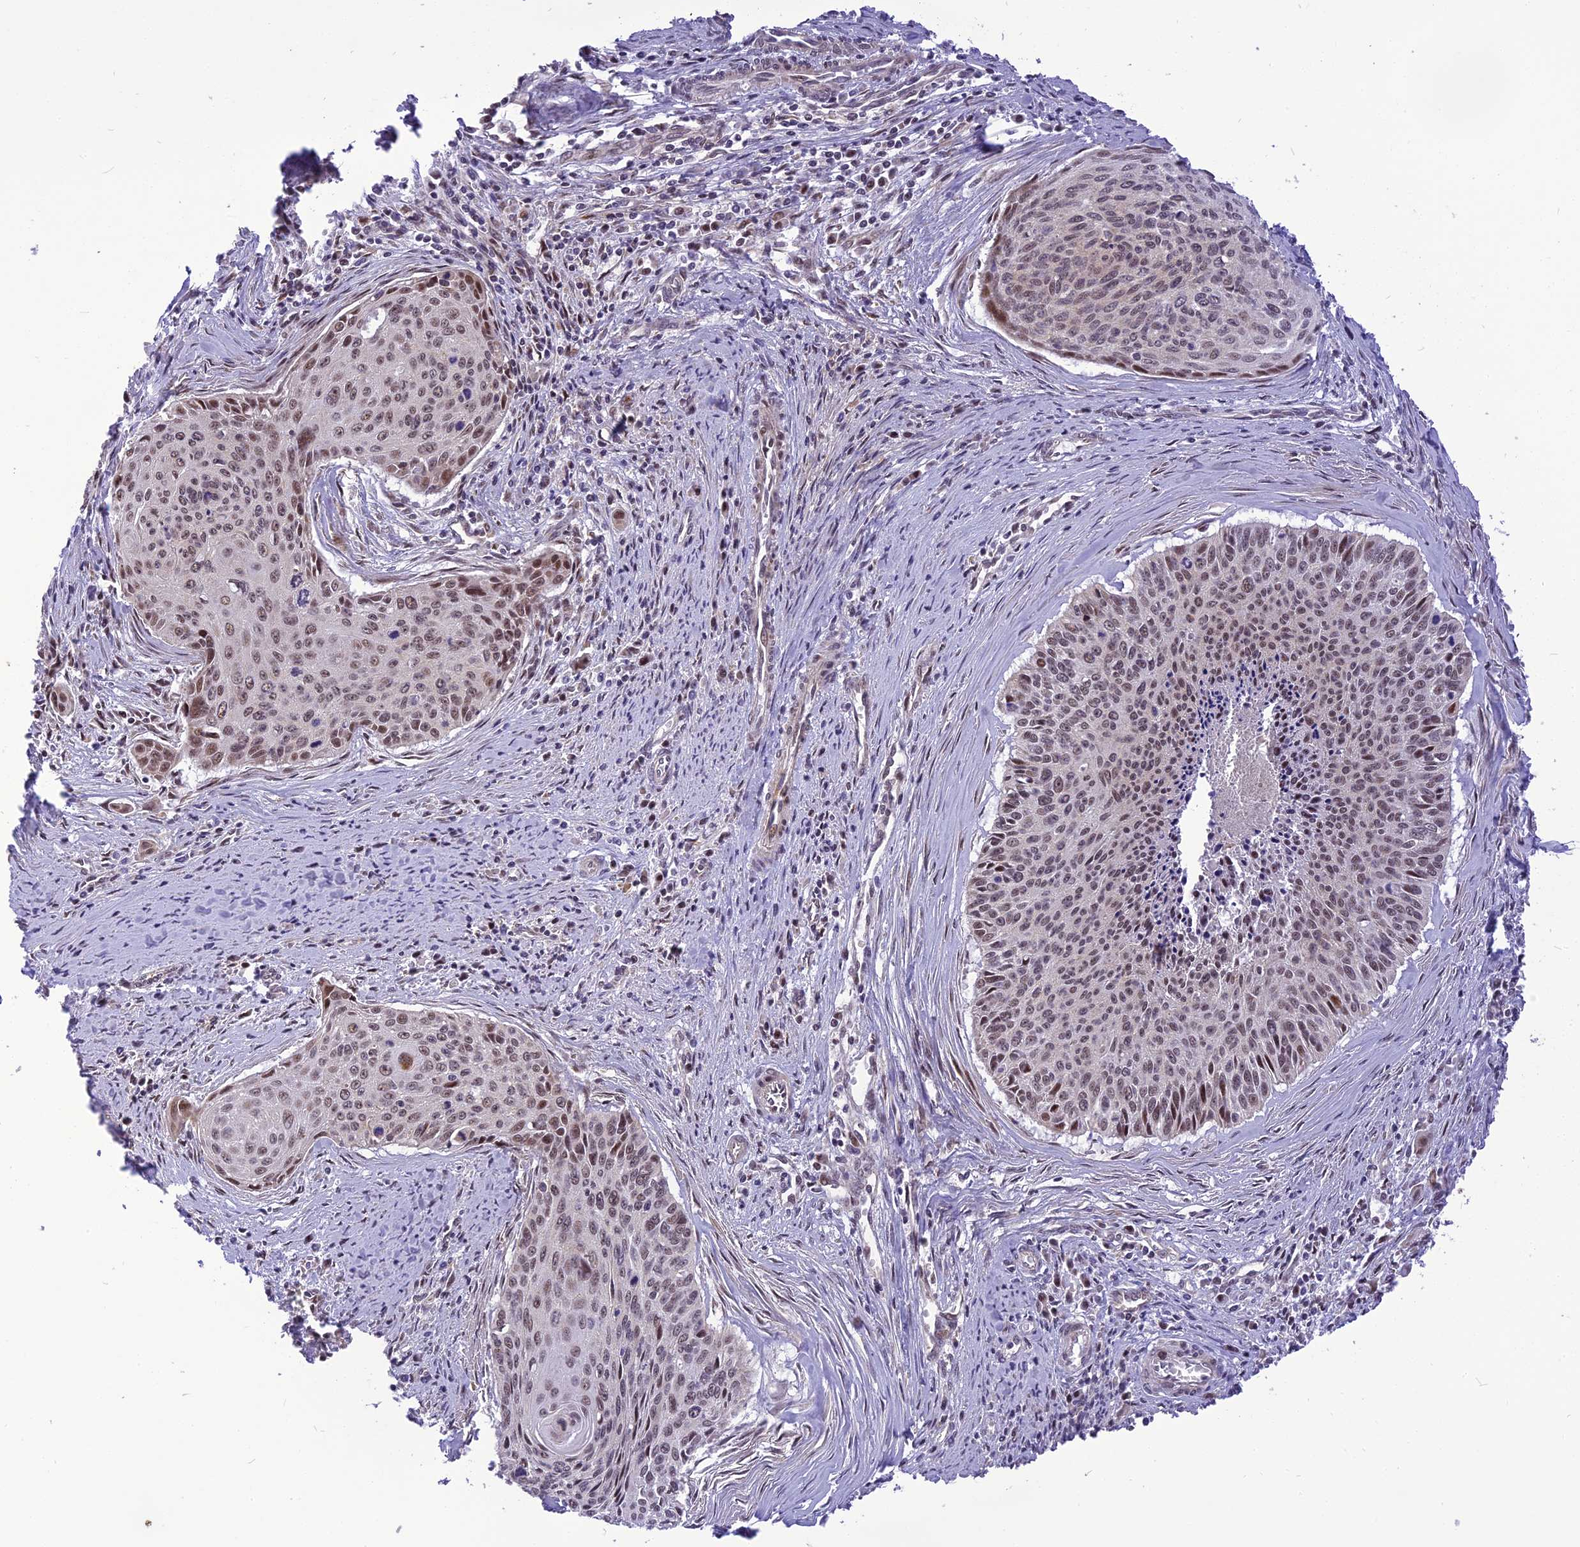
{"staining": {"intensity": "moderate", "quantity": "<25%", "location": "nuclear"}, "tissue": "cervical cancer", "cell_type": "Tumor cells", "image_type": "cancer", "snomed": [{"axis": "morphology", "description": "Squamous cell carcinoma, NOS"}, {"axis": "topography", "description": "Cervix"}], "caption": "Tumor cells exhibit low levels of moderate nuclear expression in approximately <25% of cells in cervical cancer (squamous cell carcinoma). Ihc stains the protein in brown and the nuclei are stained blue.", "gene": "CMC1", "patient": {"sex": "female", "age": 55}}